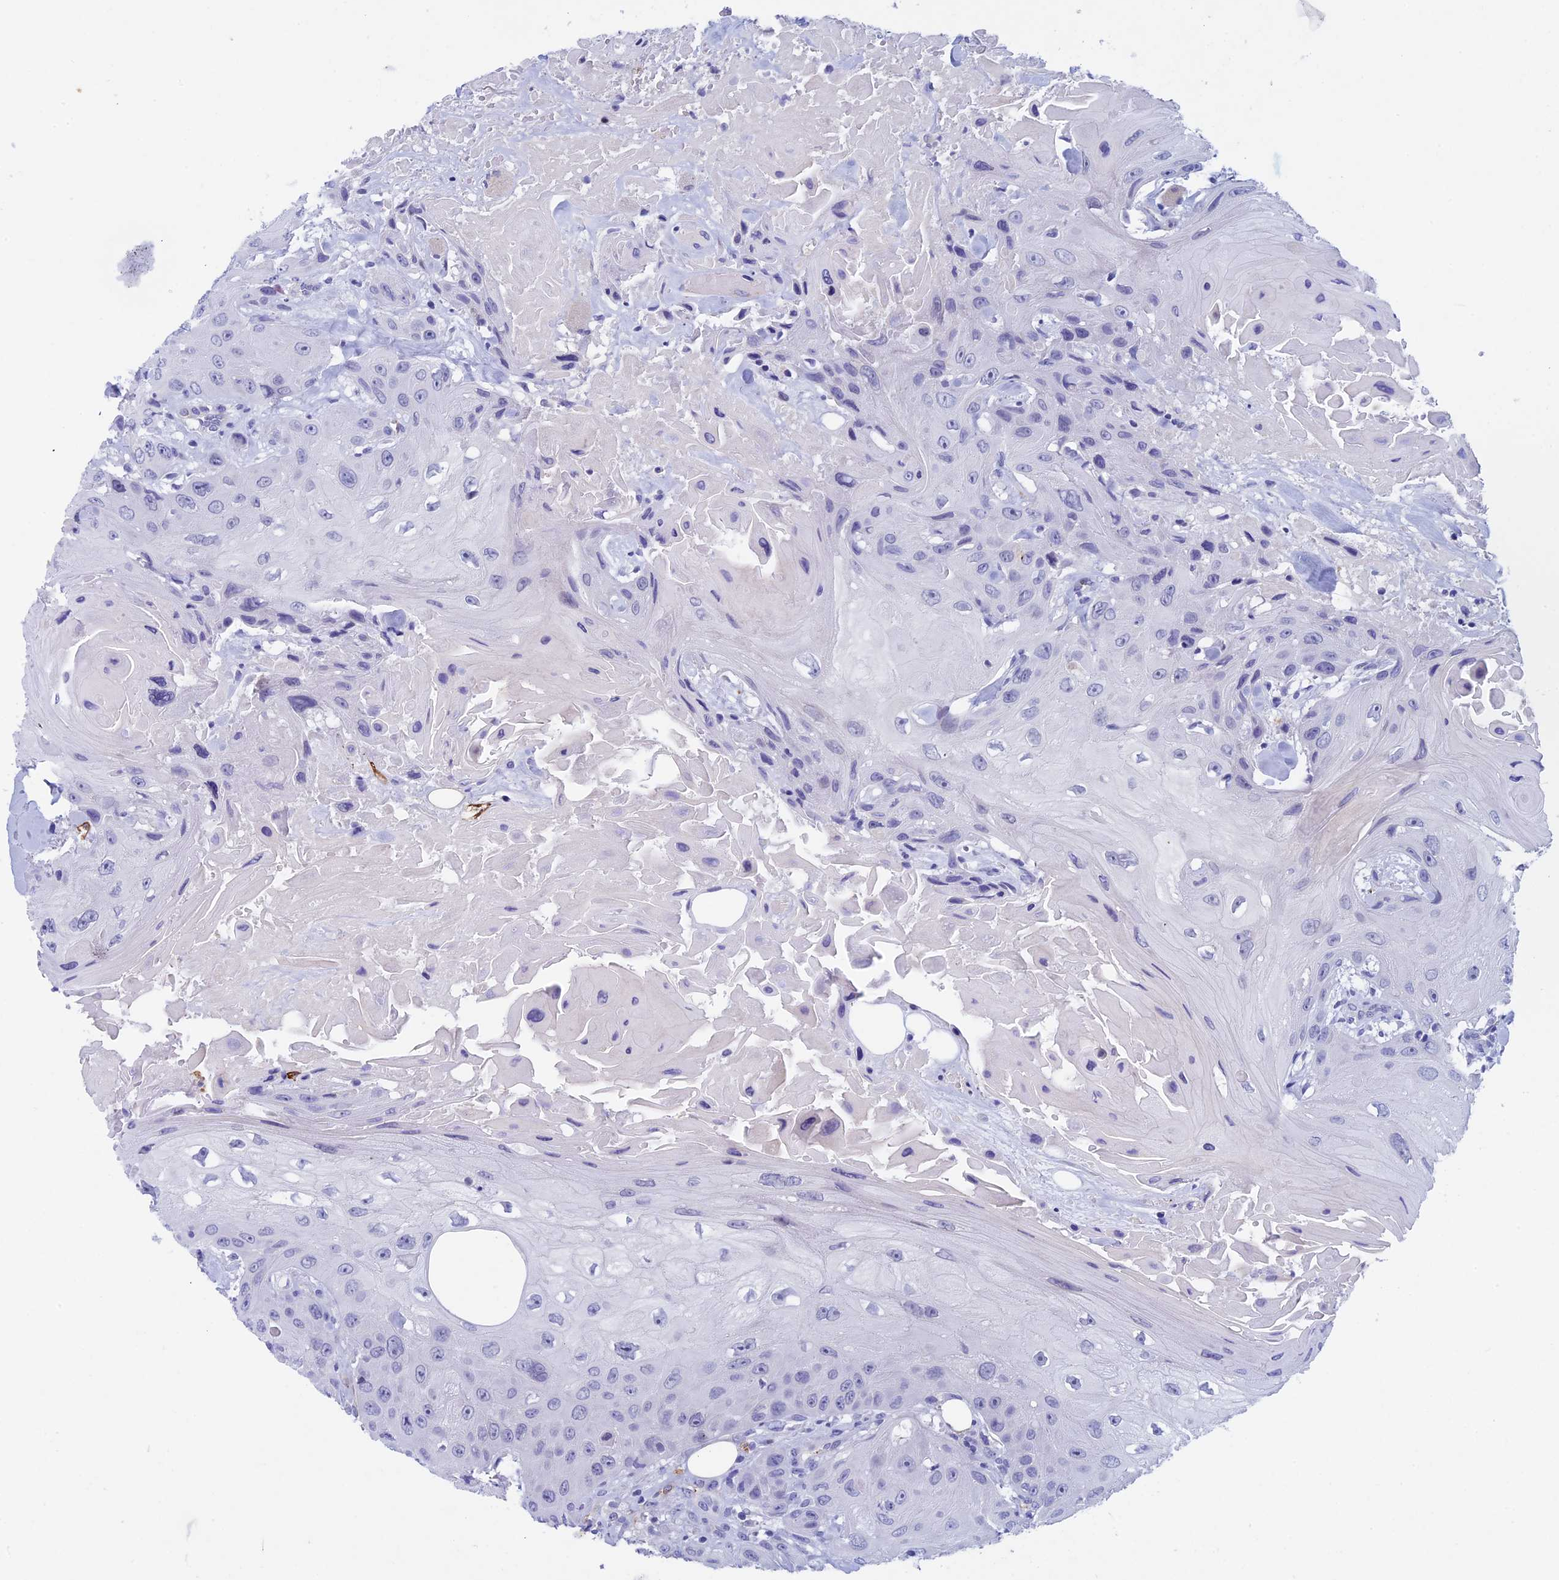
{"staining": {"intensity": "negative", "quantity": "none", "location": "none"}, "tissue": "head and neck cancer", "cell_type": "Tumor cells", "image_type": "cancer", "snomed": [{"axis": "morphology", "description": "Squamous cell carcinoma, NOS"}, {"axis": "topography", "description": "Head-Neck"}], "caption": "The immunohistochemistry image has no significant expression in tumor cells of squamous cell carcinoma (head and neck) tissue.", "gene": "INSYN1", "patient": {"sex": "male", "age": 81}}